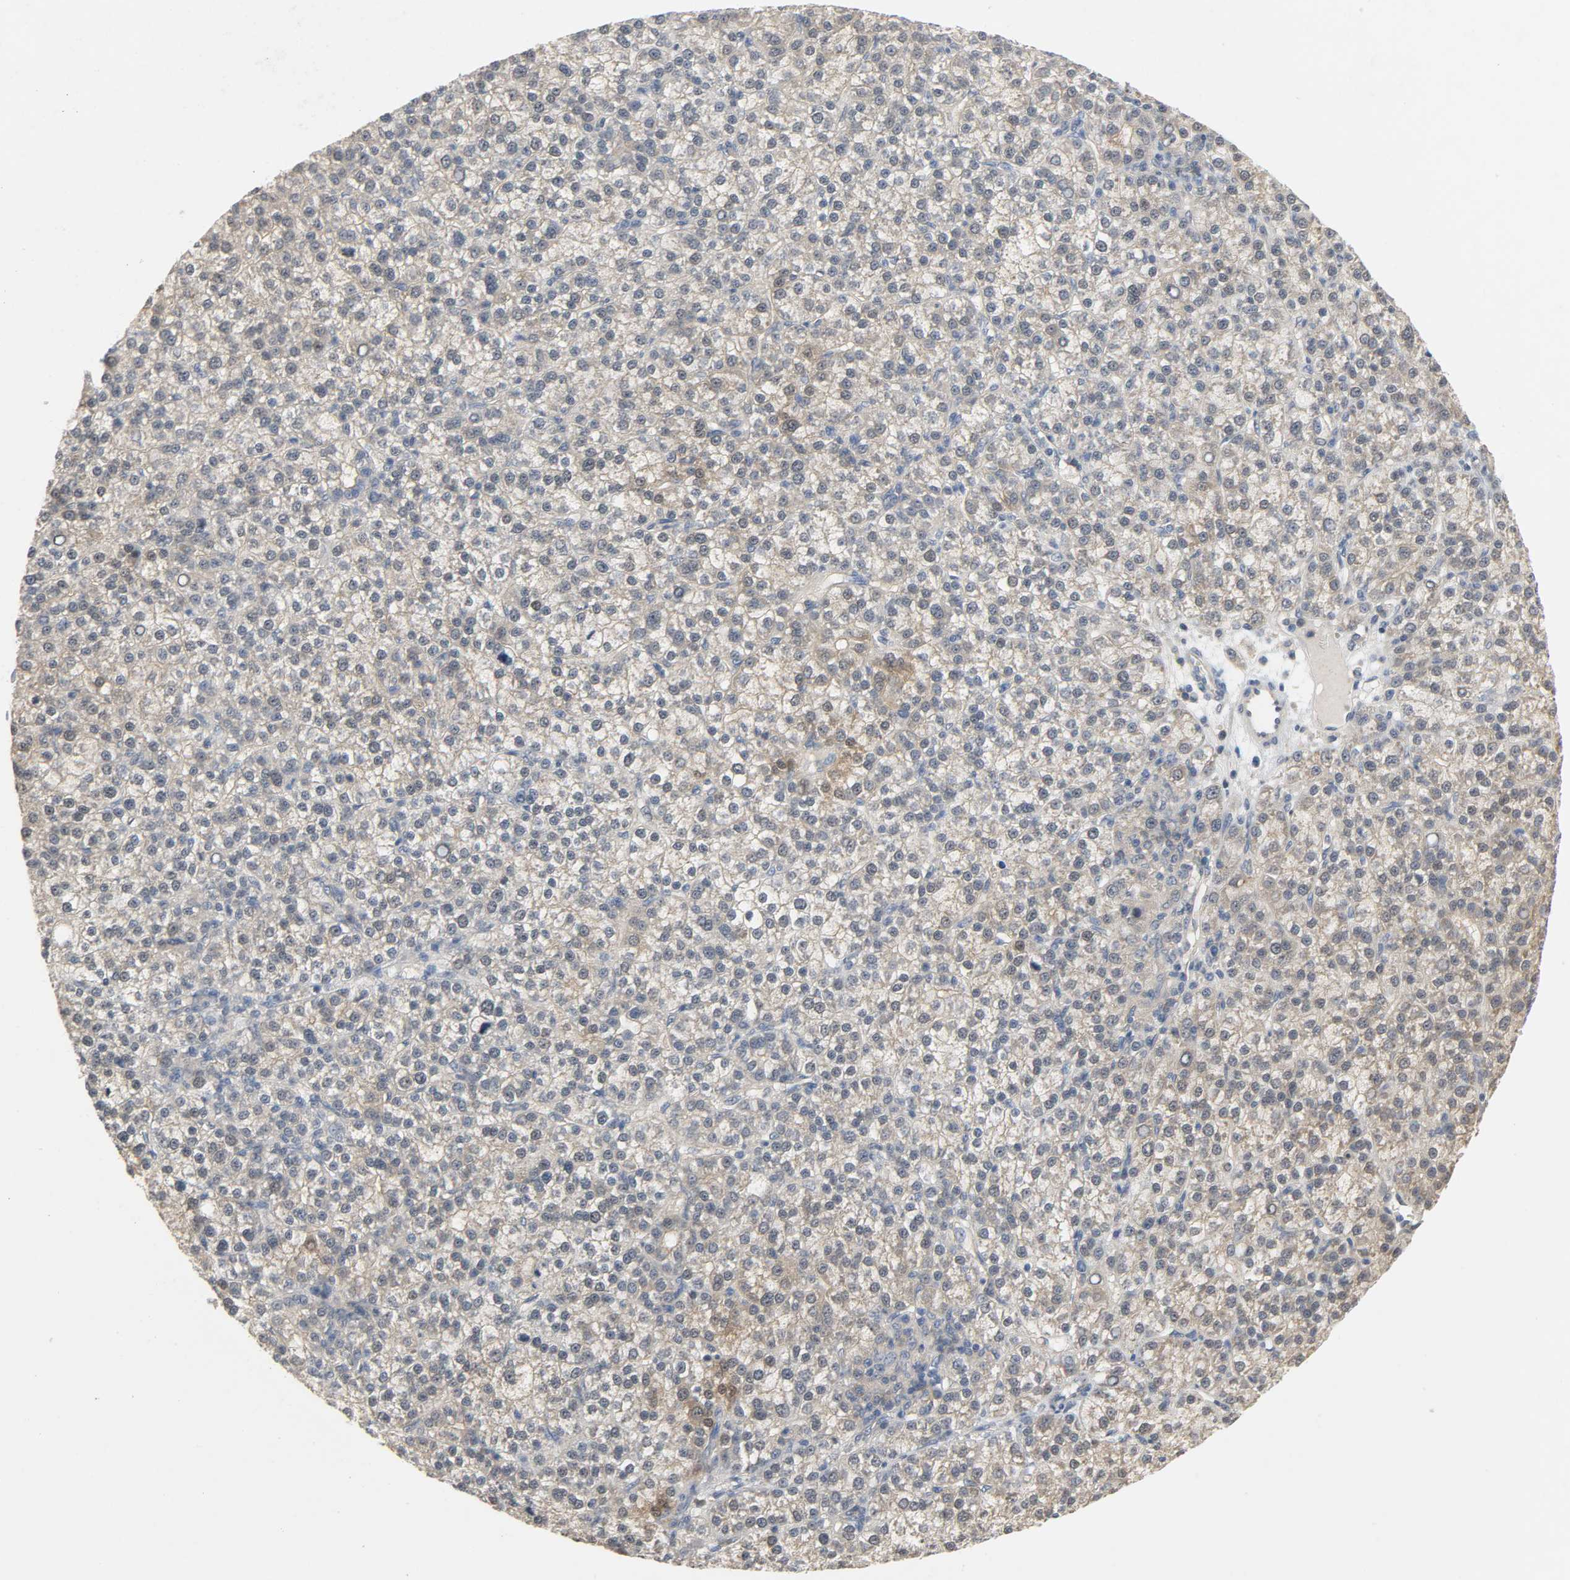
{"staining": {"intensity": "weak", "quantity": "25%-75%", "location": "cytoplasmic/membranous"}, "tissue": "liver cancer", "cell_type": "Tumor cells", "image_type": "cancer", "snomed": [{"axis": "morphology", "description": "Carcinoma, Hepatocellular, NOS"}, {"axis": "topography", "description": "Liver"}], "caption": "The immunohistochemical stain shows weak cytoplasmic/membranous staining in tumor cells of liver cancer (hepatocellular carcinoma) tissue.", "gene": "CD4", "patient": {"sex": "female", "age": 58}}